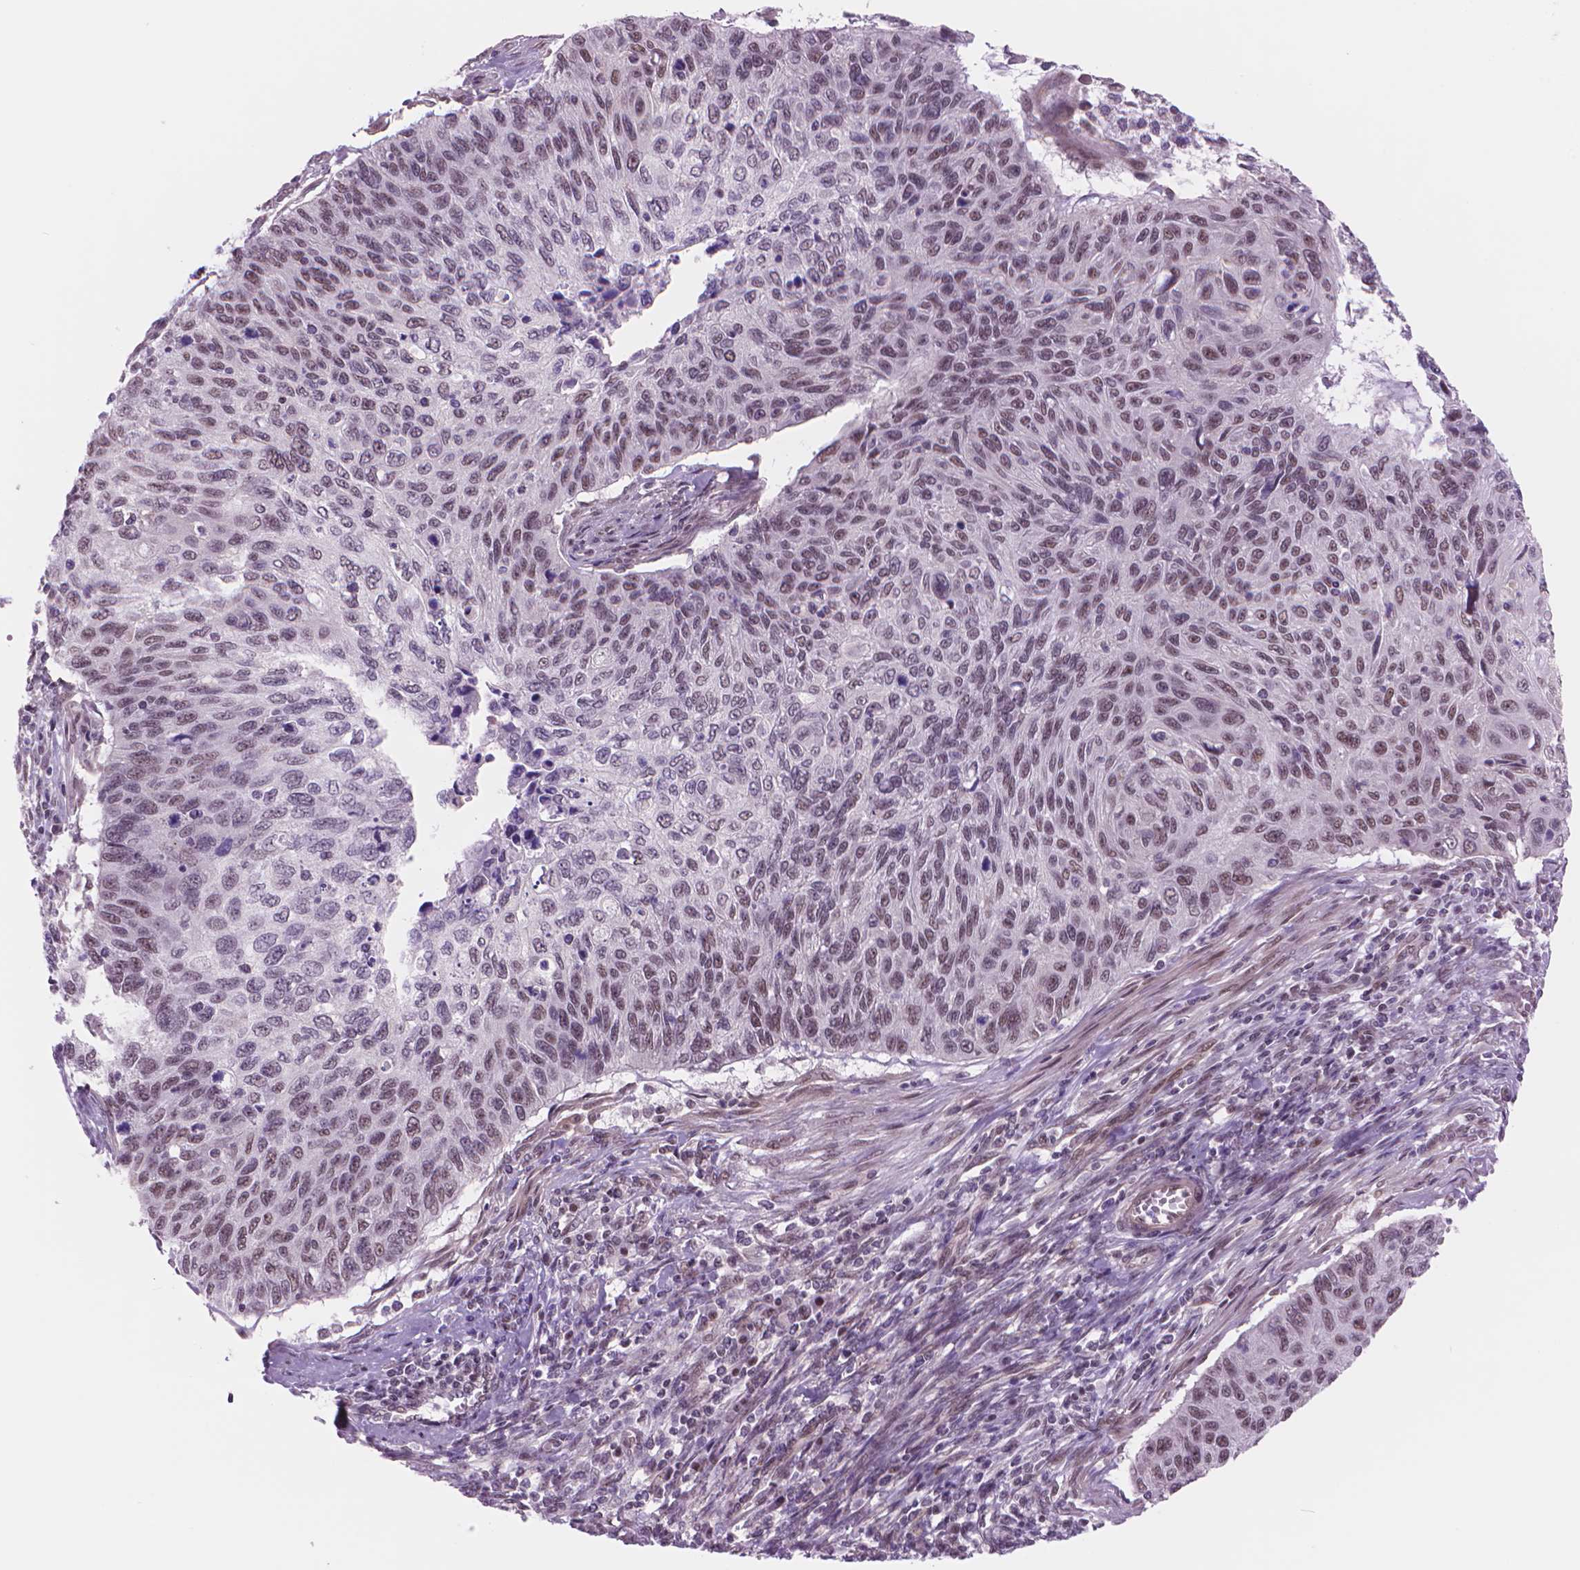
{"staining": {"intensity": "weak", "quantity": "<25%", "location": "nuclear"}, "tissue": "cervical cancer", "cell_type": "Tumor cells", "image_type": "cancer", "snomed": [{"axis": "morphology", "description": "Squamous cell carcinoma, NOS"}, {"axis": "topography", "description": "Cervix"}], "caption": "This is an immunohistochemistry photomicrograph of human cervical squamous cell carcinoma. There is no positivity in tumor cells.", "gene": "POLR3D", "patient": {"sex": "female", "age": 70}}